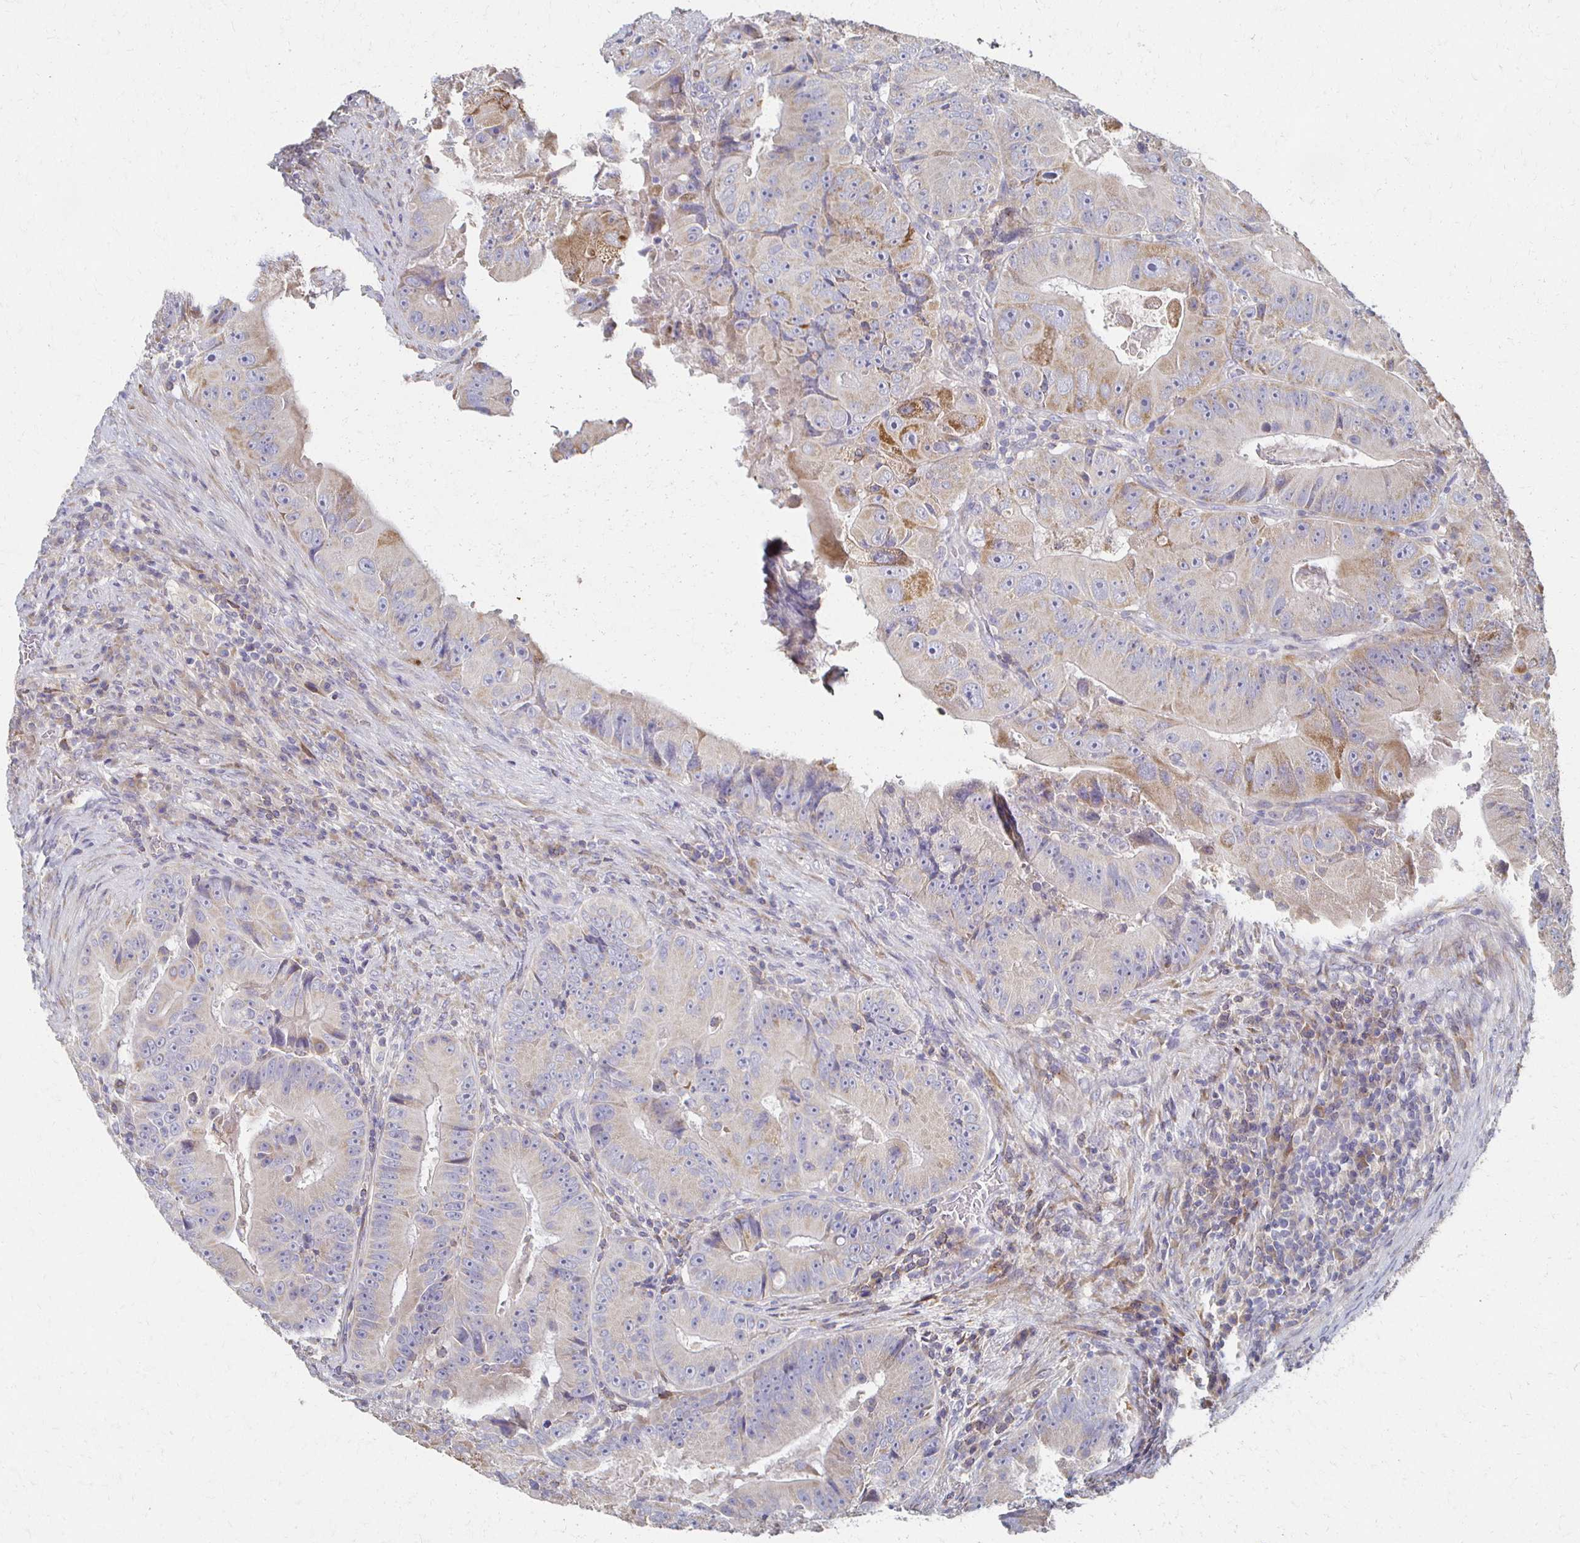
{"staining": {"intensity": "moderate", "quantity": "25%-75%", "location": "cytoplasmic/membranous"}, "tissue": "colorectal cancer", "cell_type": "Tumor cells", "image_type": "cancer", "snomed": [{"axis": "morphology", "description": "Adenocarcinoma, NOS"}, {"axis": "topography", "description": "Colon"}], "caption": "High-magnification brightfield microscopy of colorectal cancer stained with DAB (3,3'-diaminobenzidine) (brown) and counterstained with hematoxylin (blue). tumor cells exhibit moderate cytoplasmic/membranous expression is appreciated in about25%-75% of cells. (Stains: DAB in brown, nuclei in blue, Microscopy: brightfield microscopy at high magnification).", "gene": "CX3CR1", "patient": {"sex": "female", "age": 86}}